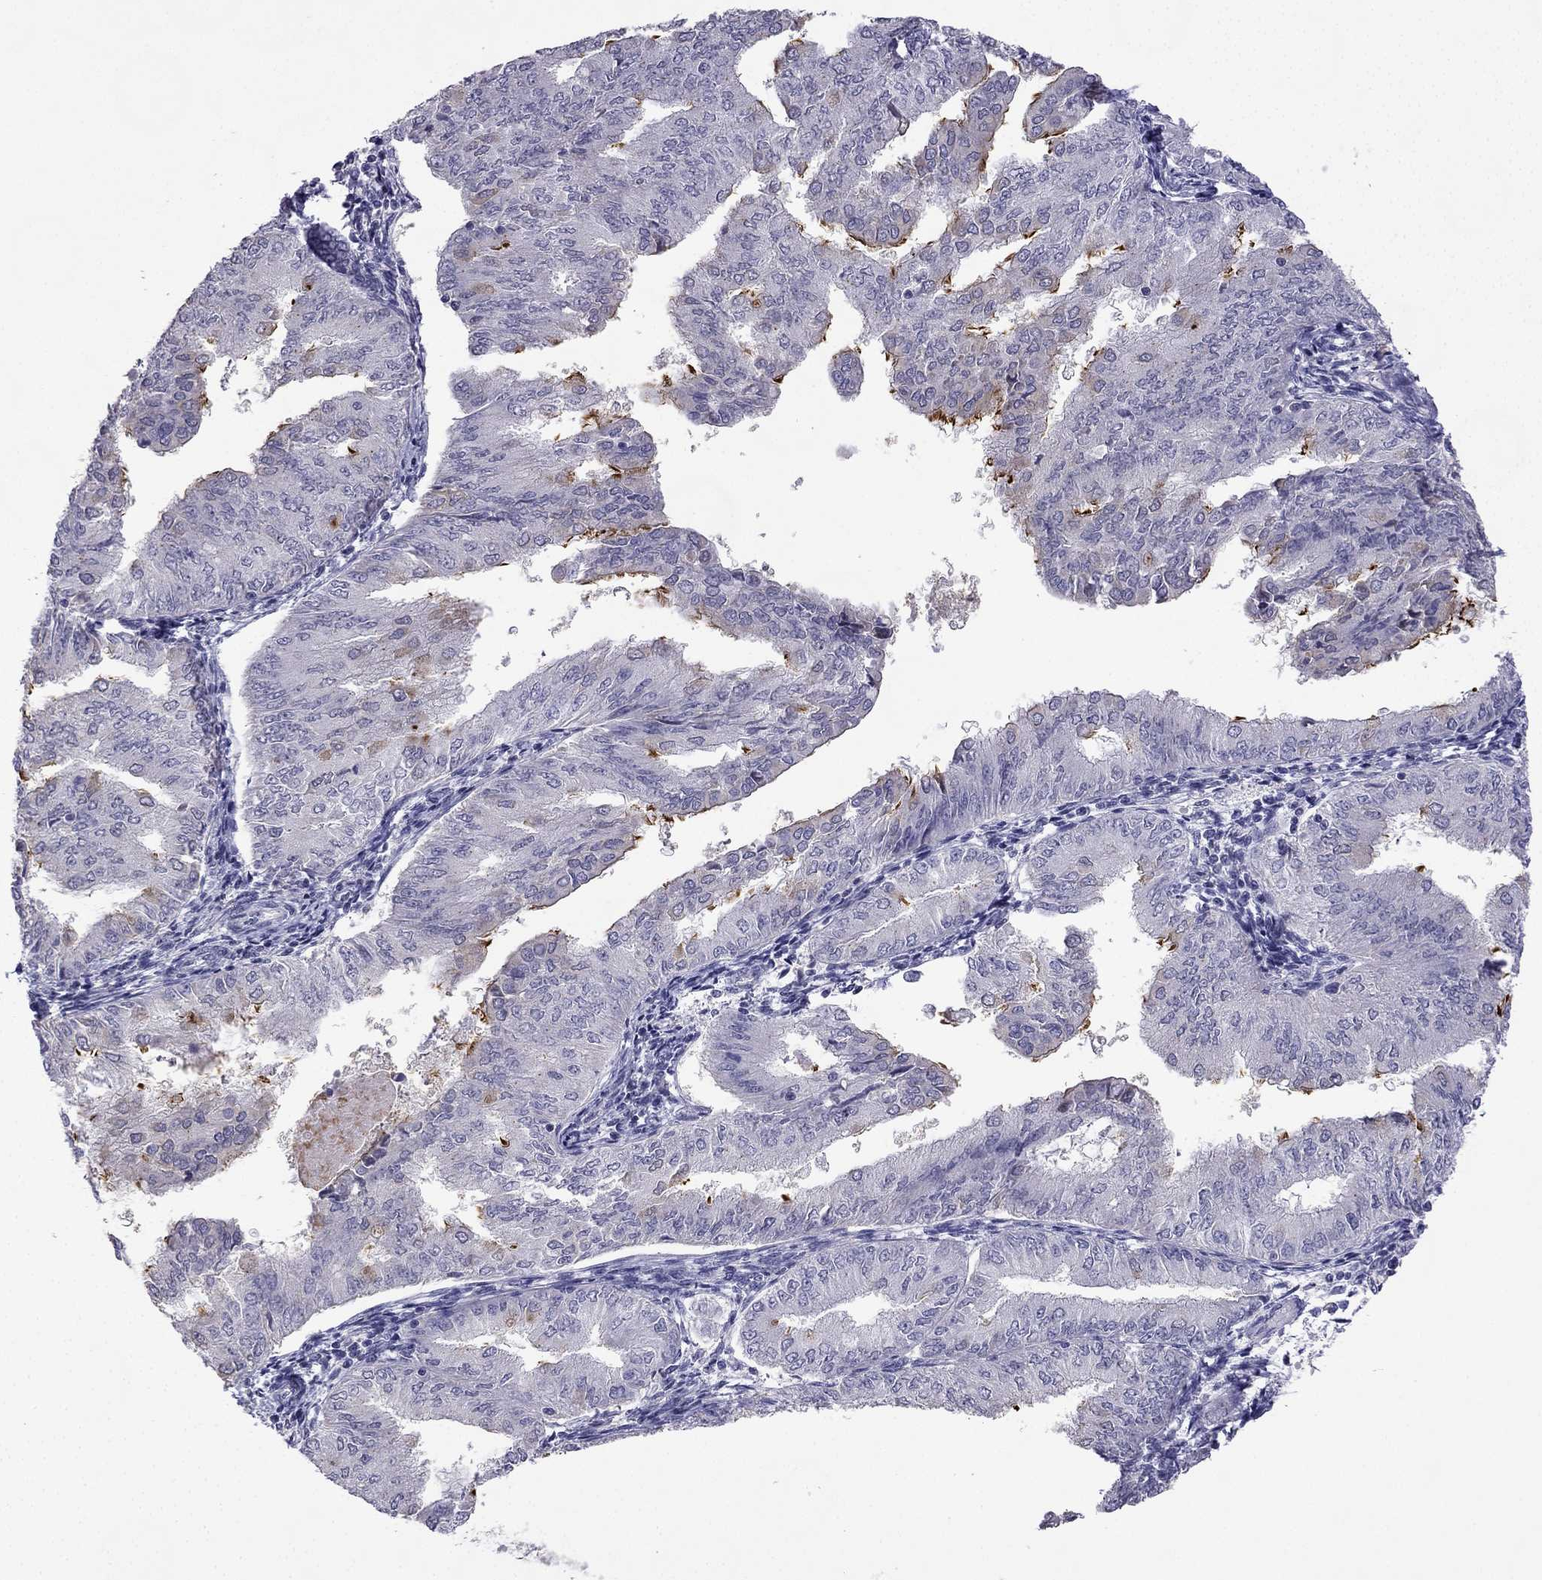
{"staining": {"intensity": "moderate", "quantity": "<25%", "location": "cytoplasmic/membranous"}, "tissue": "endometrial cancer", "cell_type": "Tumor cells", "image_type": "cancer", "snomed": [{"axis": "morphology", "description": "Adenocarcinoma, NOS"}, {"axis": "topography", "description": "Endometrium"}], "caption": "Protein staining displays moderate cytoplasmic/membranous expression in approximately <25% of tumor cells in endometrial cancer. The protein of interest is shown in brown color, while the nuclei are stained blue.", "gene": "CFAP70", "patient": {"sex": "female", "age": 53}}